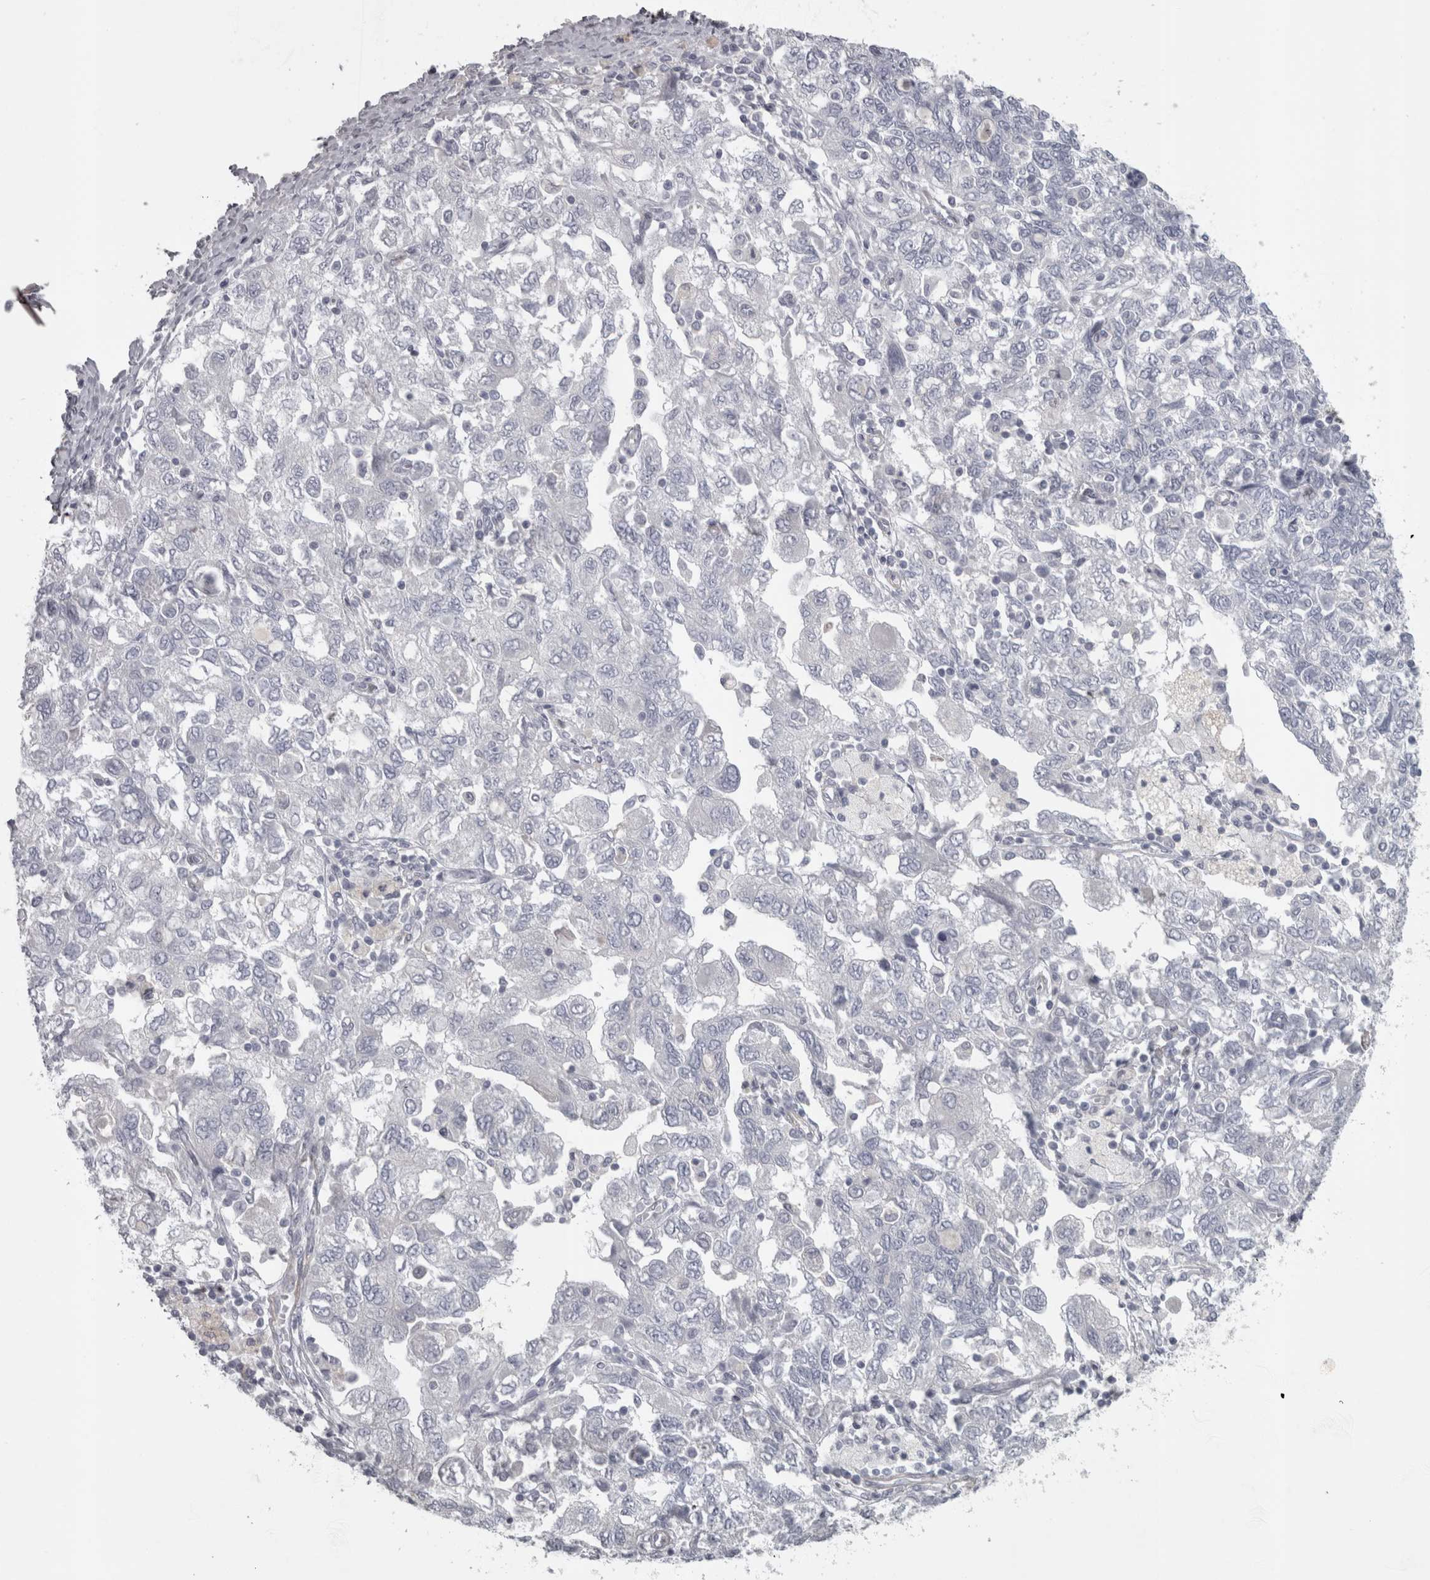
{"staining": {"intensity": "negative", "quantity": "none", "location": "none"}, "tissue": "ovarian cancer", "cell_type": "Tumor cells", "image_type": "cancer", "snomed": [{"axis": "morphology", "description": "Carcinoma, NOS"}, {"axis": "morphology", "description": "Cystadenocarcinoma, serous, NOS"}, {"axis": "topography", "description": "Ovary"}], "caption": "Ovarian cancer was stained to show a protein in brown. There is no significant staining in tumor cells.", "gene": "PPP1R12B", "patient": {"sex": "female", "age": 69}}